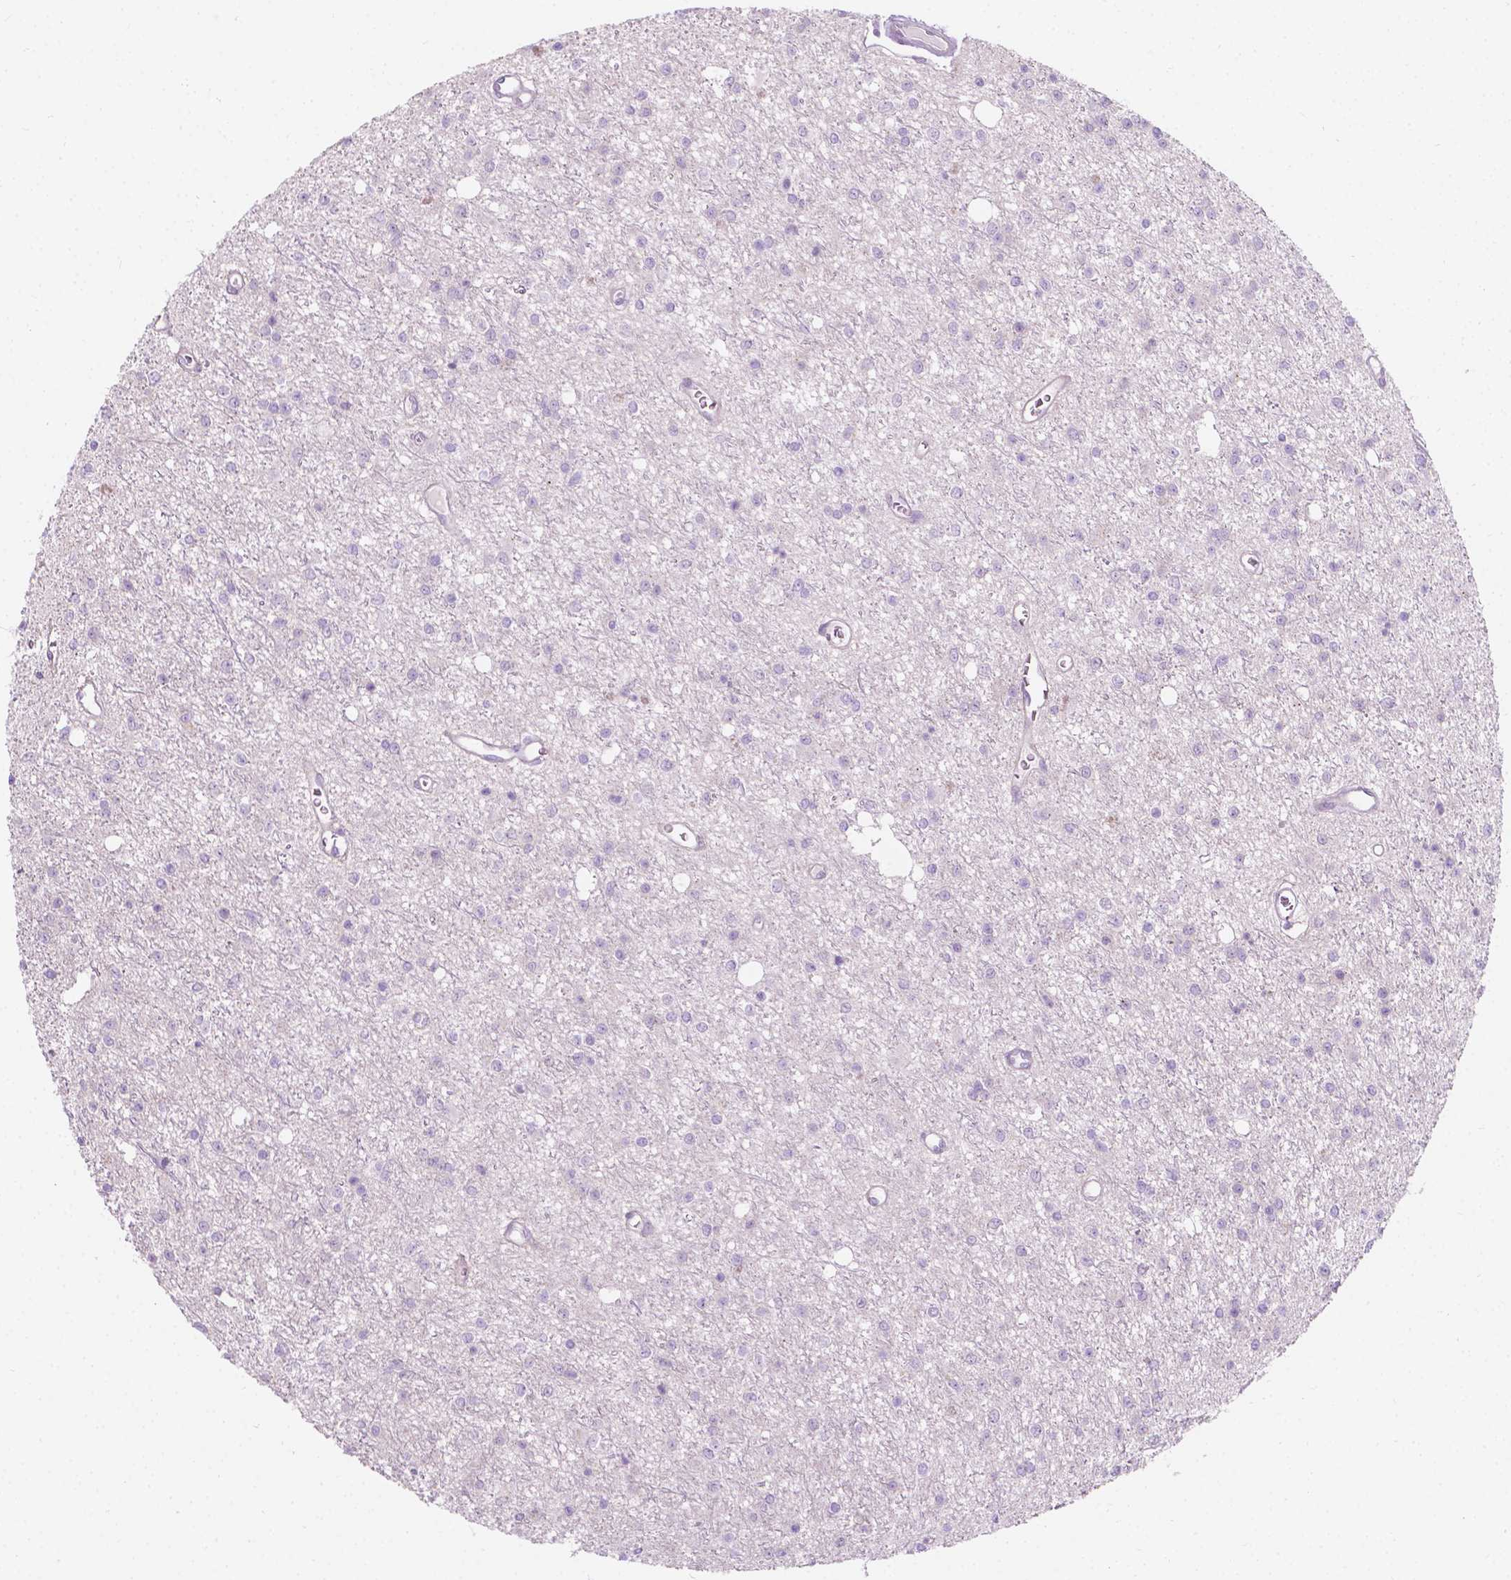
{"staining": {"intensity": "negative", "quantity": "none", "location": "none"}, "tissue": "glioma", "cell_type": "Tumor cells", "image_type": "cancer", "snomed": [{"axis": "morphology", "description": "Glioma, malignant, Low grade"}, {"axis": "topography", "description": "Brain"}], "caption": "Micrograph shows no protein expression in tumor cells of glioma tissue.", "gene": "NOS1AP", "patient": {"sex": "female", "age": 45}}